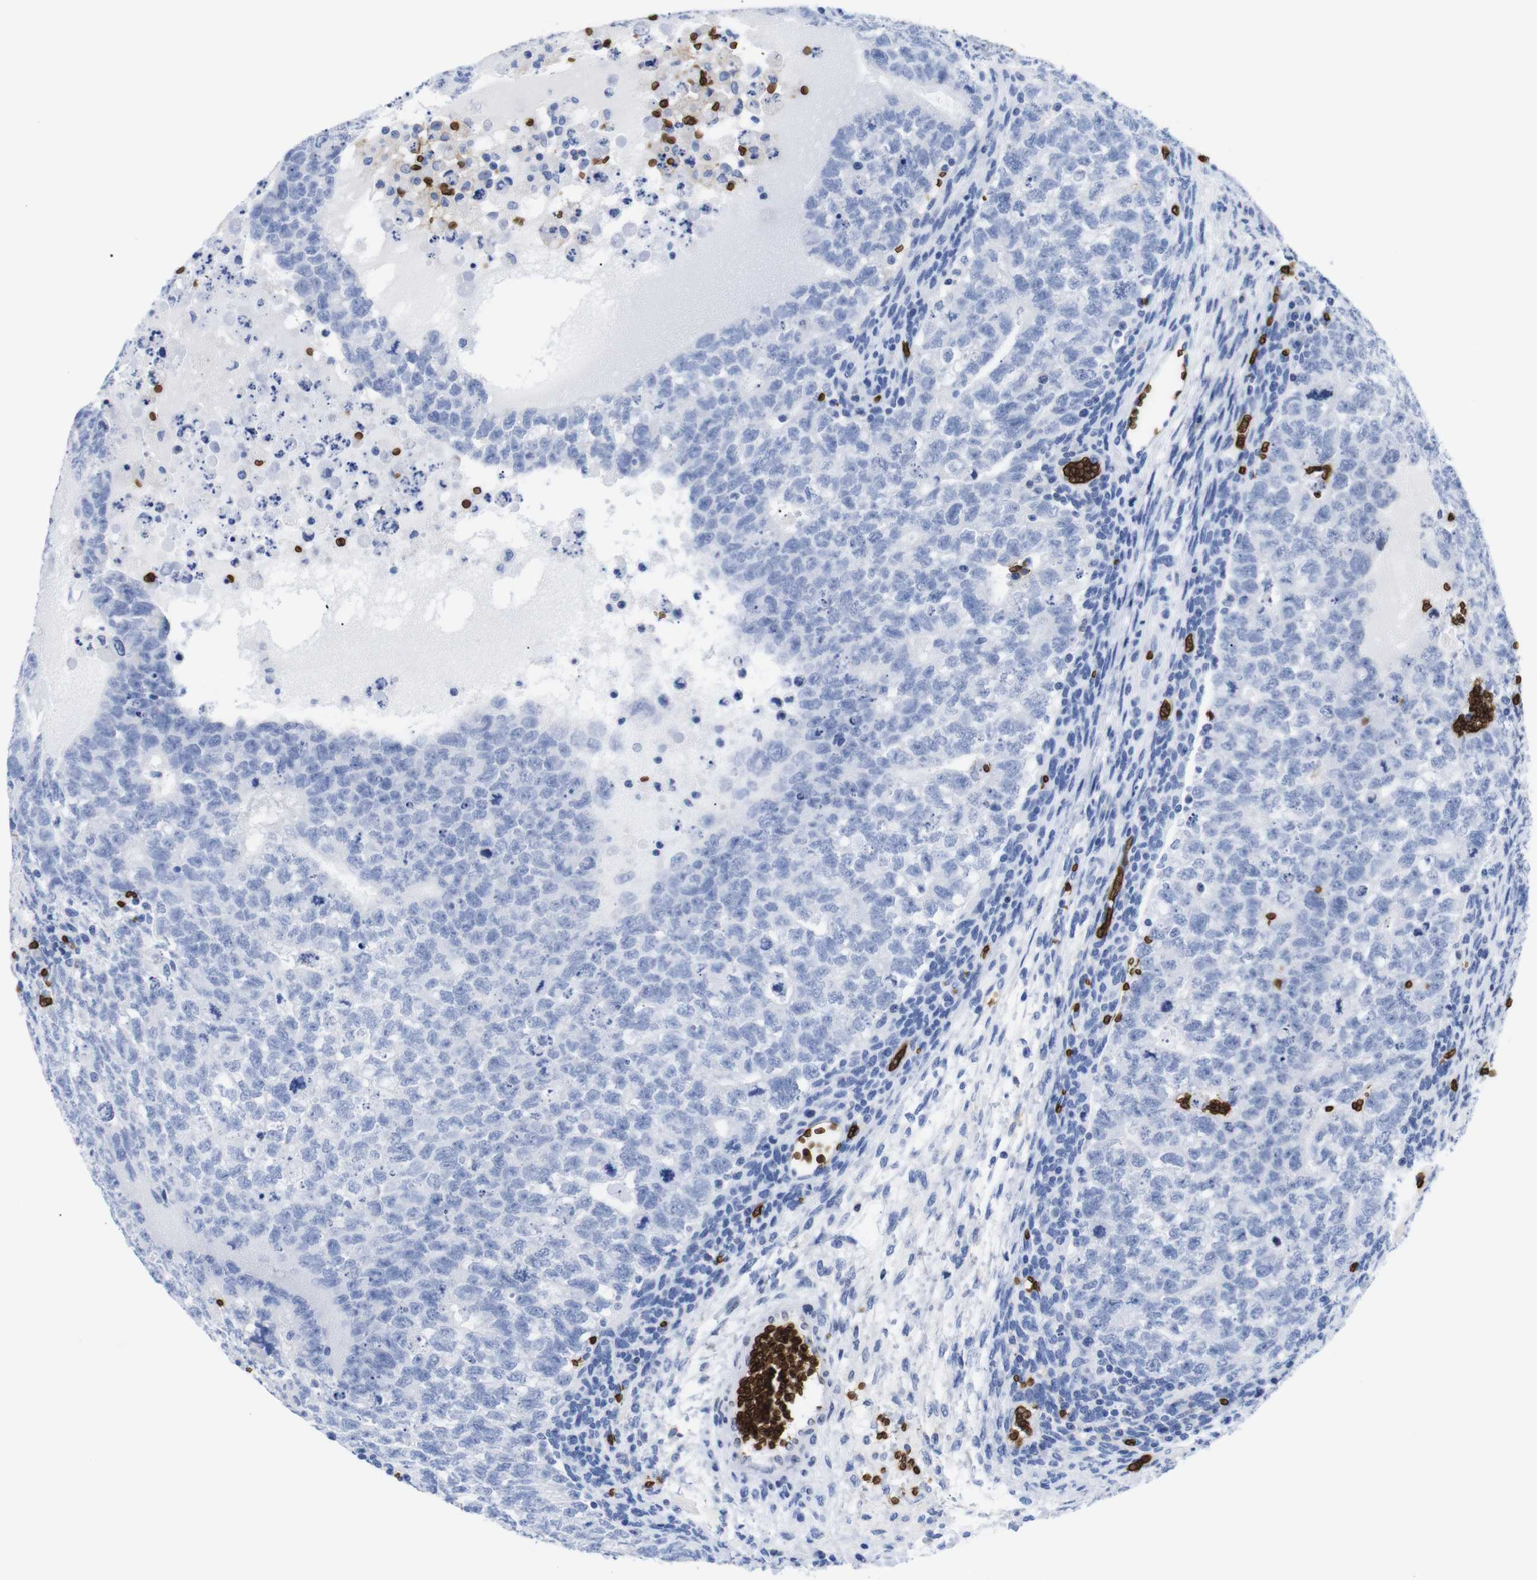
{"staining": {"intensity": "negative", "quantity": "none", "location": "none"}, "tissue": "testis cancer", "cell_type": "Tumor cells", "image_type": "cancer", "snomed": [{"axis": "morphology", "description": "Seminoma, NOS"}, {"axis": "morphology", "description": "Carcinoma, Embryonal, NOS"}, {"axis": "topography", "description": "Testis"}], "caption": "An image of human embryonal carcinoma (testis) is negative for staining in tumor cells.", "gene": "S1PR2", "patient": {"sex": "male", "age": 38}}